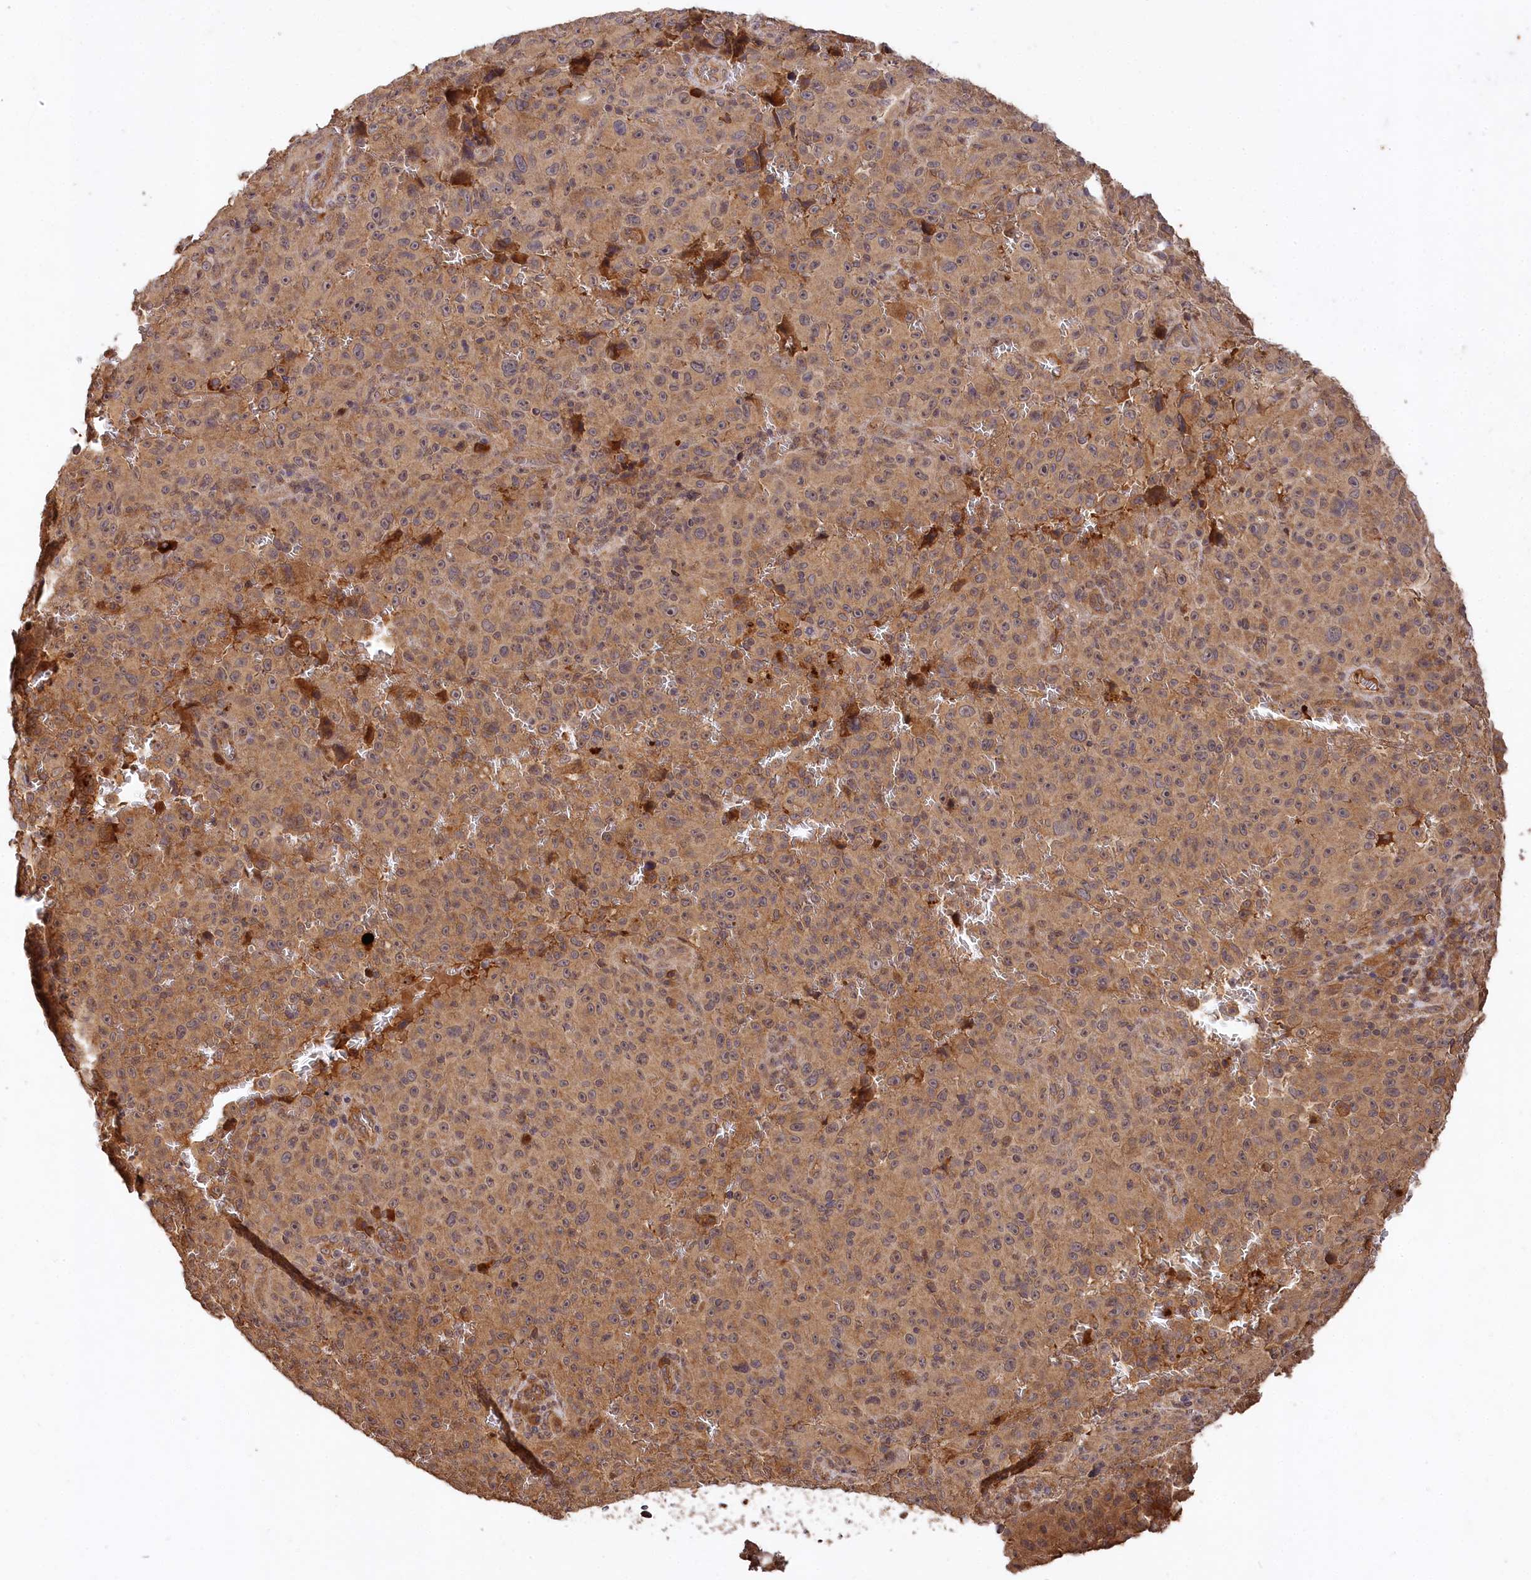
{"staining": {"intensity": "moderate", "quantity": ">75%", "location": "cytoplasmic/membranous"}, "tissue": "melanoma", "cell_type": "Tumor cells", "image_type": "cancer", "snomed": [{"axis": "morphology", "description": "Malignant melanoma, NOS"}, {"axis": "topography", "description": "Skin"}], "caption": "A high-resolution photomicrograph shows immunohistochemistry (IHC) staining of melanoma, which displays moderate cytoplasmic/membranous staining in approximately >75% of tumor cells.", "gene": "MCF2L2", "patient": {"sex": "female", "age": 82}}